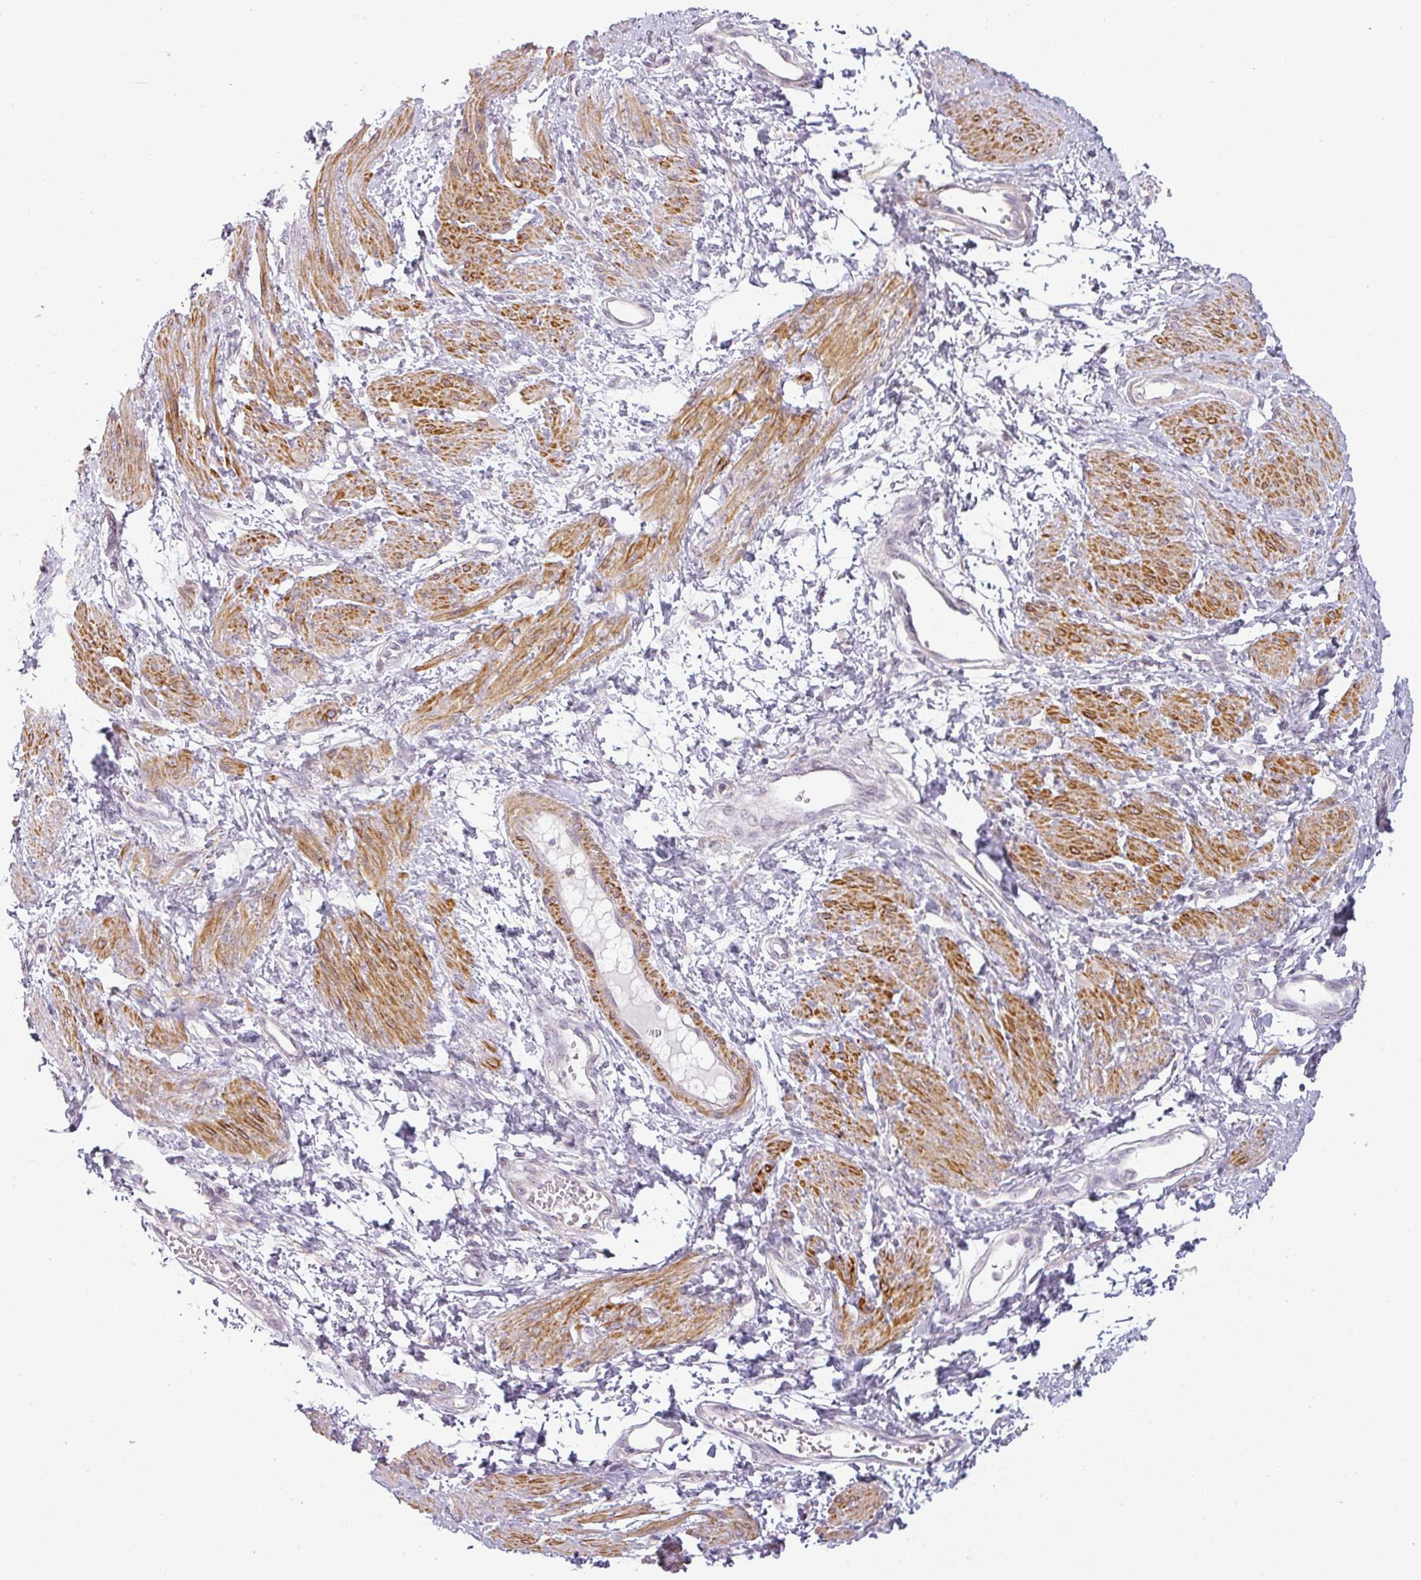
{"staining": {"intensity": "strong", "quantity": "25%-75%", "location": "cytoplasmic/membranous"}, "tissue": "smooth muscle", "cell_type": "Smooth muscle cells", "image_type": "normal", "snomed": [{"axis": "morphology", "description": "Normal tissue, NOS"}, {"axis": "topography", "description": "Smooth muscle"}, {"axis": "topography", "description": "Uterus"}], "caption": "Smooth muscle cells reveal high levels of strong cytoplasmic/membranous expression in about 25%-75% of cells in normal smooth muscle. (Brightfield microscopy of DAB IHC at high magnification).", "gene": "CCDC144A", "patient": {"sex": "female", "age": 39}}